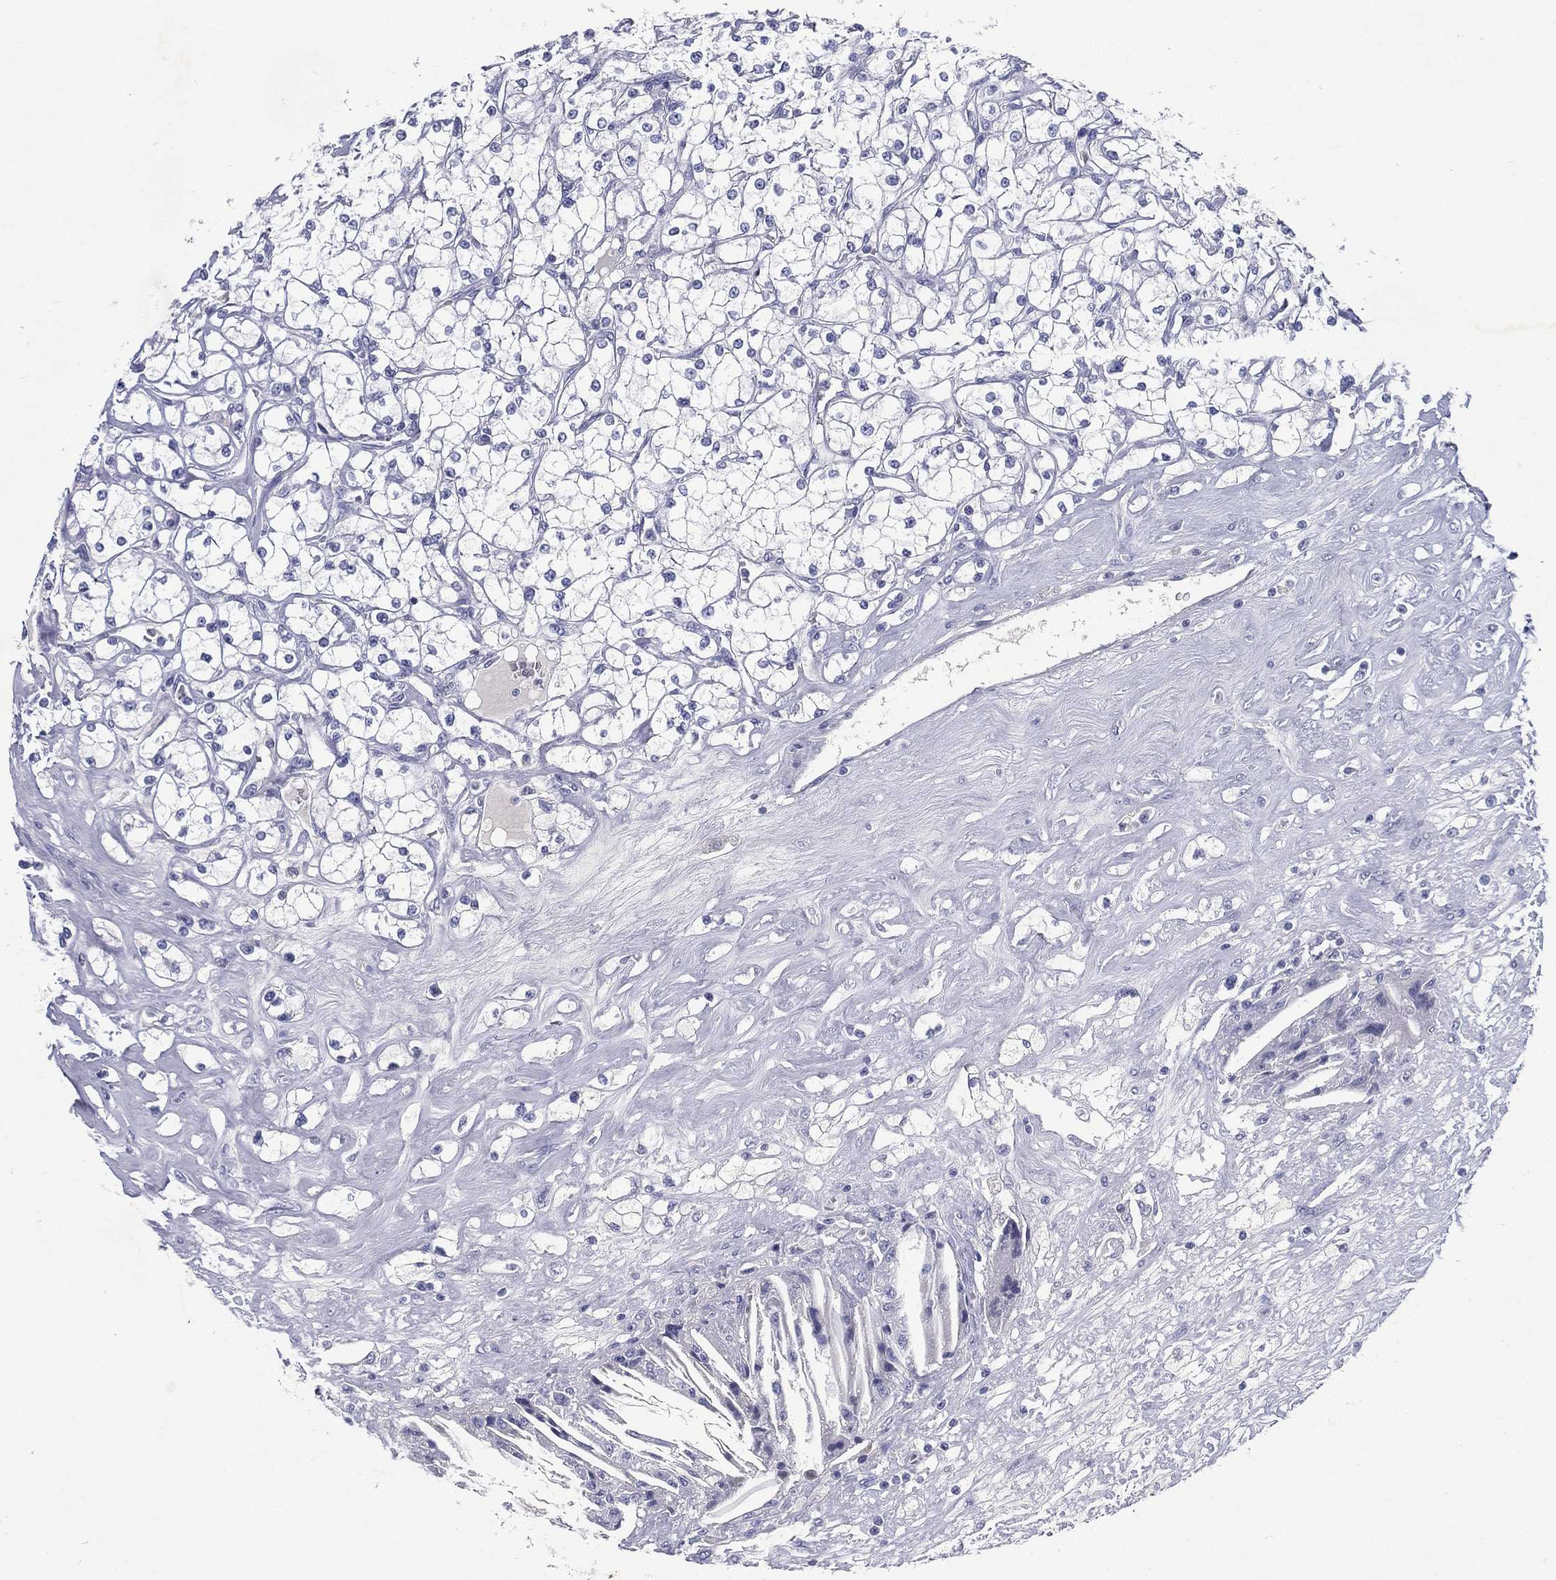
{"staining": {"intensity": "negative", "quantity": "none", "location": "none"}, "tissue": "renal cancer", "cell_type": "Tumor cells", "image_type": "cancer", "snomed": [{"axis": "morphology", "description": "Adenocarcinoma, NOS"}, {"axis": "topography", "description": "Kidney"}], "caption": "Tumor cells are negative for protein expression in human renal cancer (adenocarcinoma).", "gene": "RGS13", "patient": {"sex": "male", "age": 67}}